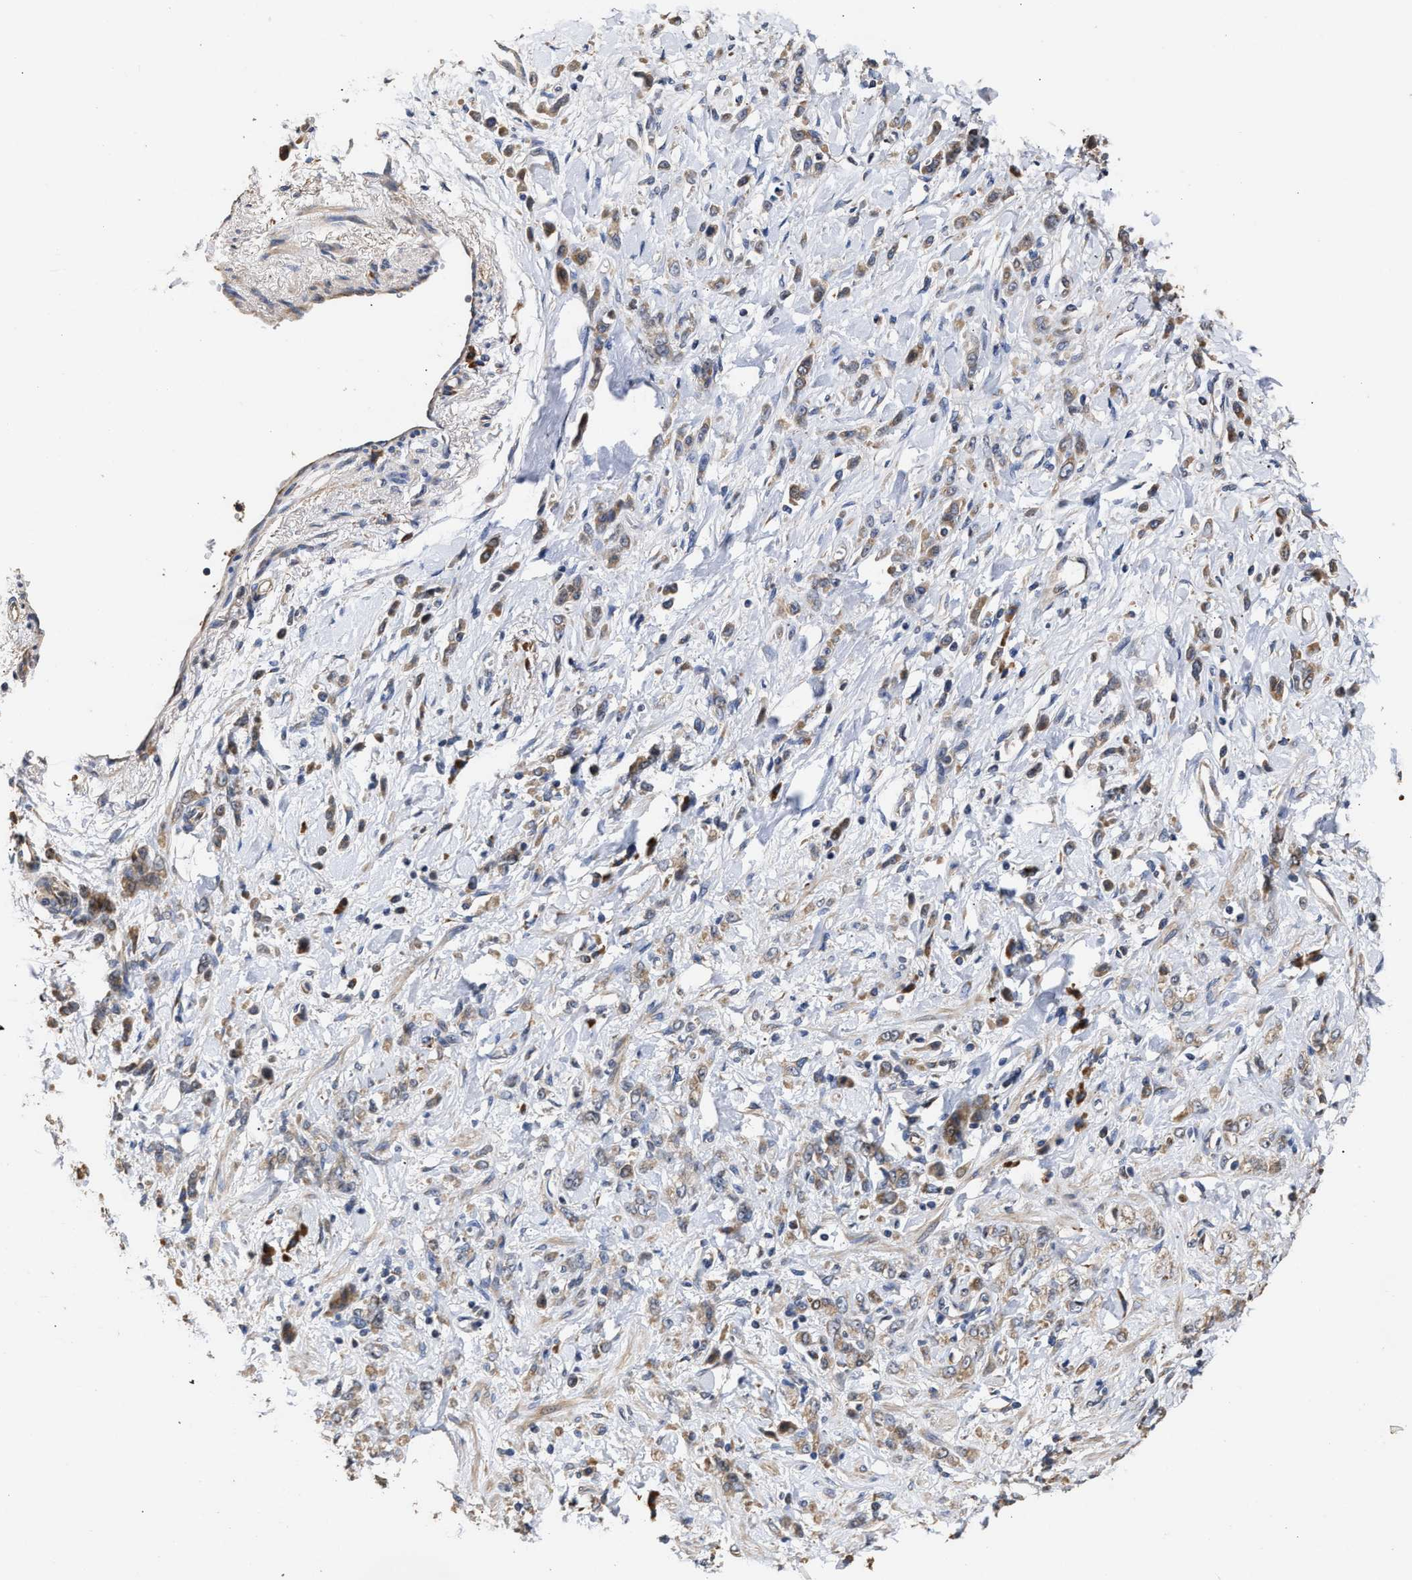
{"staining": {"intensity": "weak", "quantity": ">75%", "location": "cytoplasmic/membranous"}, "tissue": "stomach cancer", "cell_type": "Tumor cells", "image_type": "cancer", "snomed": [{"axis": "morphology", "description": "Normal tissue, NOS"}, {"axis": "morphology", "description": "Adenocarcinoma, NOS"}, {"axis": "topography", "description": "Stomach"}], "caption": "Protein staining displays weak cytoplasmic/membranous staining in approximately >75% of tumor cells in stomach cancer (adenocarcinoma).", "gene": "GOSR1", "patient": {"sex": "male", "age": 82}}